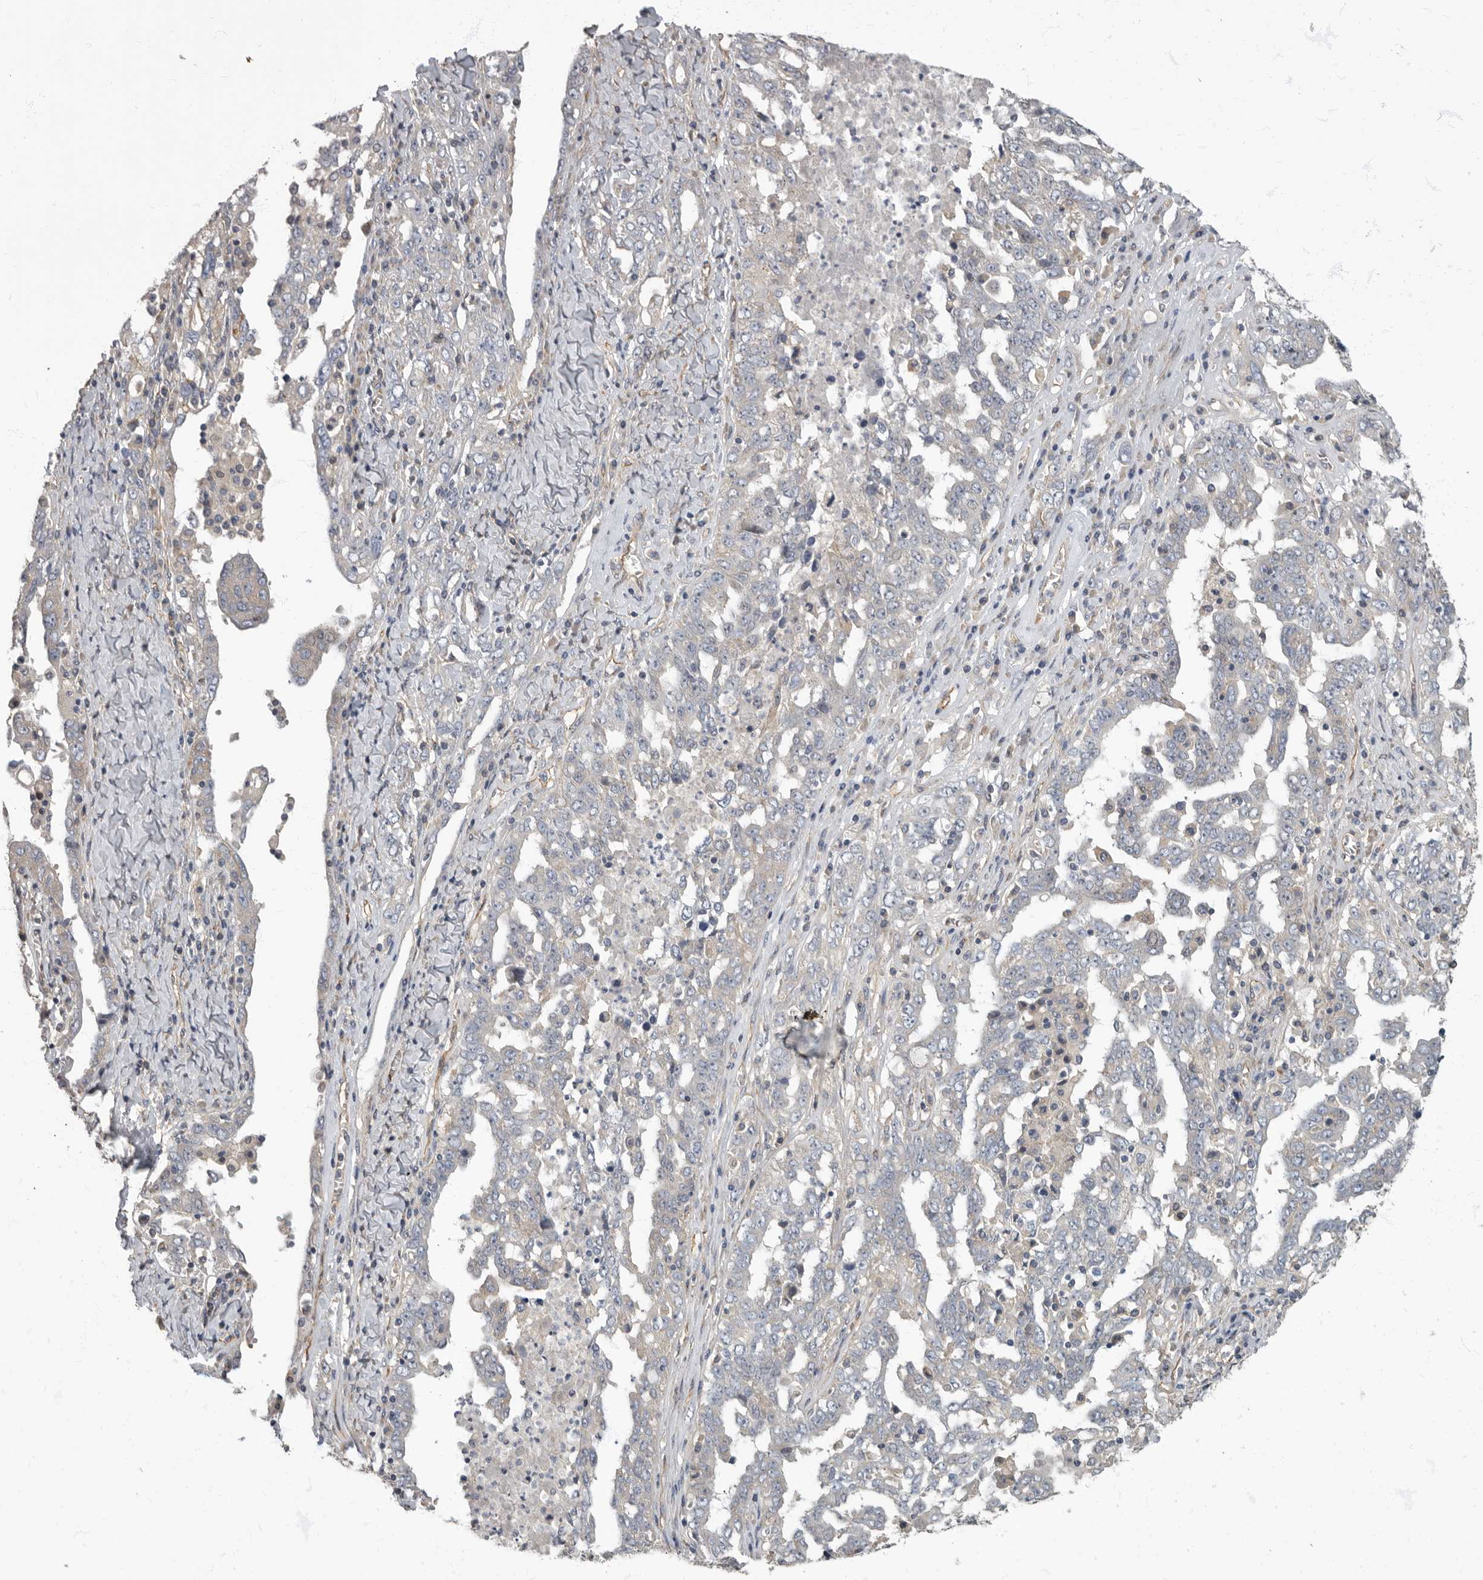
{"staining": {"intensity": "negative", "quantity": "none", "location": "none"}, "tissue": "ovarian cancer", "cell_type": "Tumor cells", "image_type": "cancer", "snomed": [{"axis": "morphology", "description": "Carcinoma, endometroid"}, {"axis": "topography", "description": "Ovary"}], "caption": "This is an IHC histopathology image of ovarian endometroid carcinoma. There is no expression in tumor cells.", "gene": "PDK1", "patient": {"sex": "female", "age": 62}}